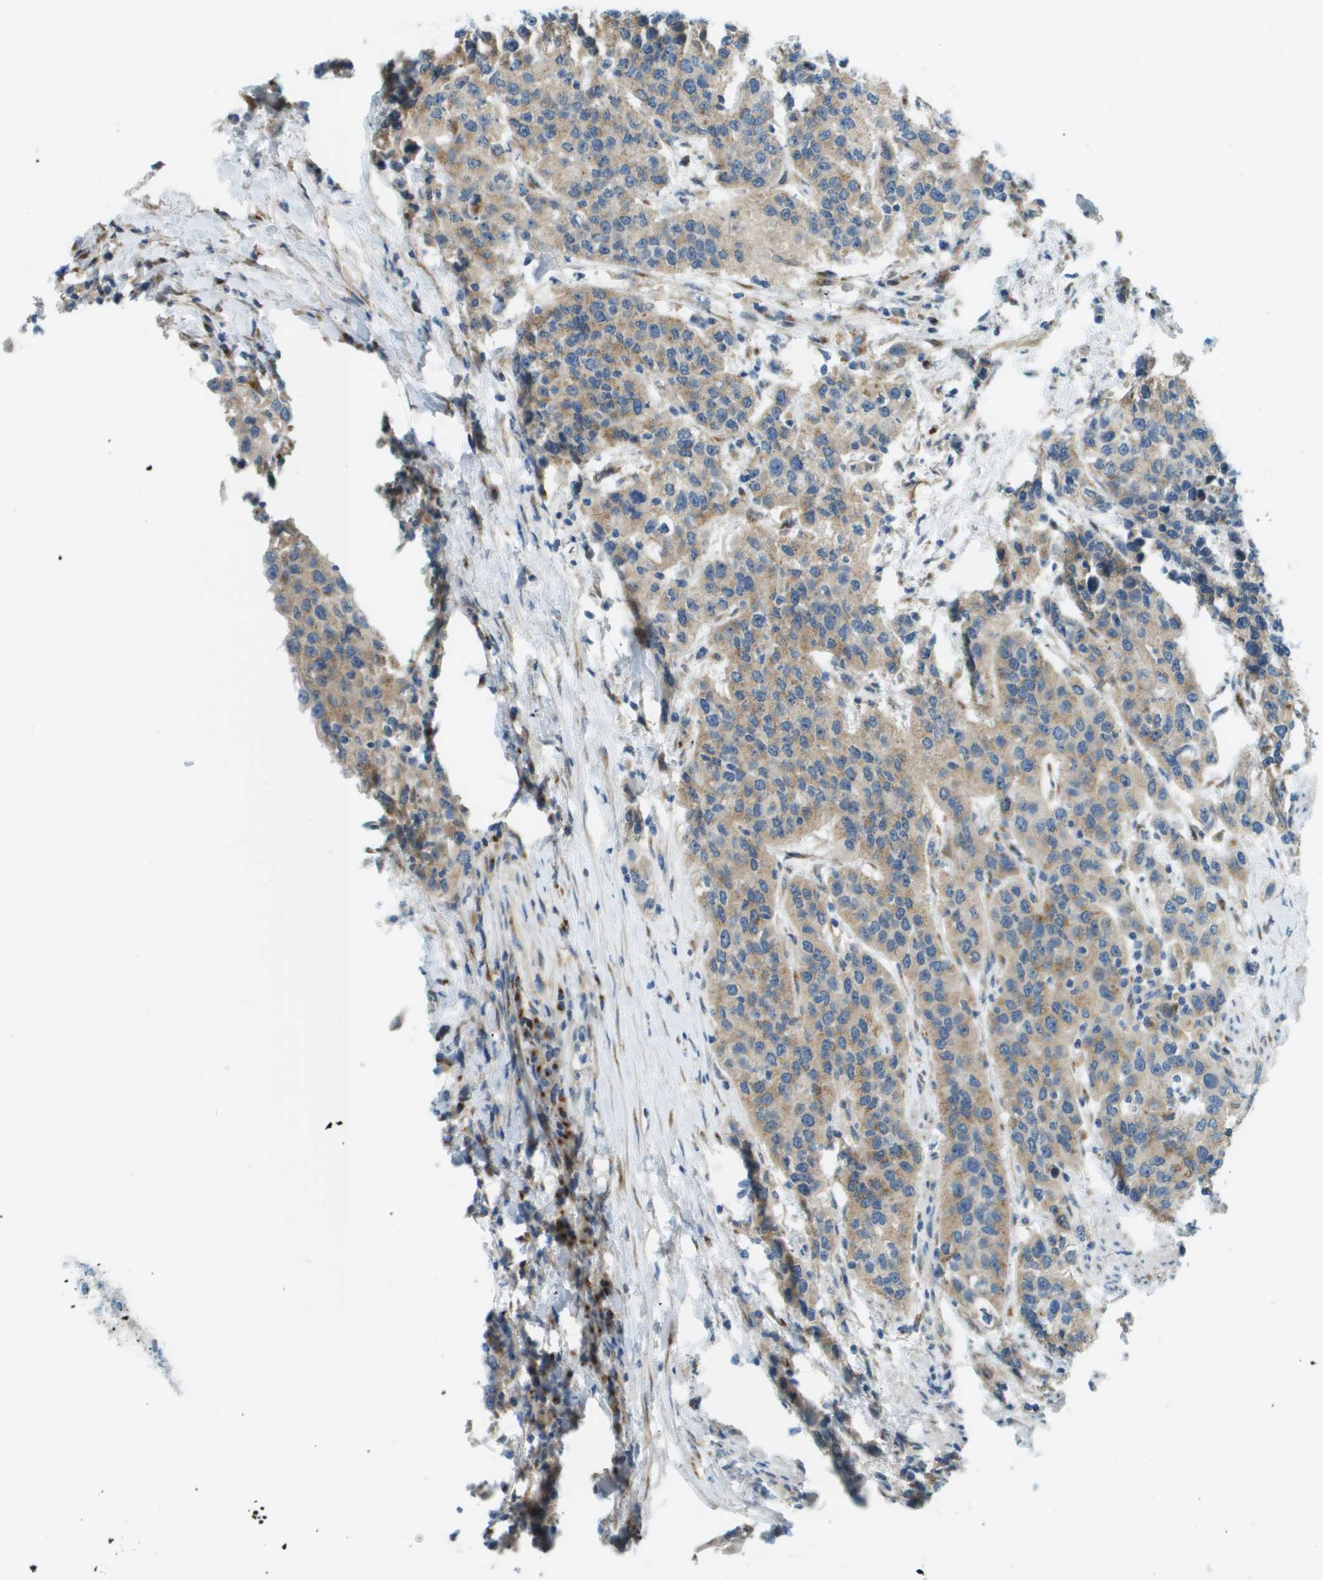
{"staining": {"intensity": "moderate", "quantity": ">75%", "location": "cytoplasmic/membranous"}, "tissue": "urothelial cancer", "cell_type": "Tumor cells", "image_type": "cancer", "snomed": [{"axis": "morphology", "description": "Urothelial carcinoma, High grade"}, {"axis": "topography", "description": "Urinary bladder"}], "caption": "The immunohistochemical stain highlights moderate cytoplasmic/membranous staining in tumor cells of urothelial cancer tissue.", "gene": "ACBD3", "patient": {"sex": "female", "age": 80}}